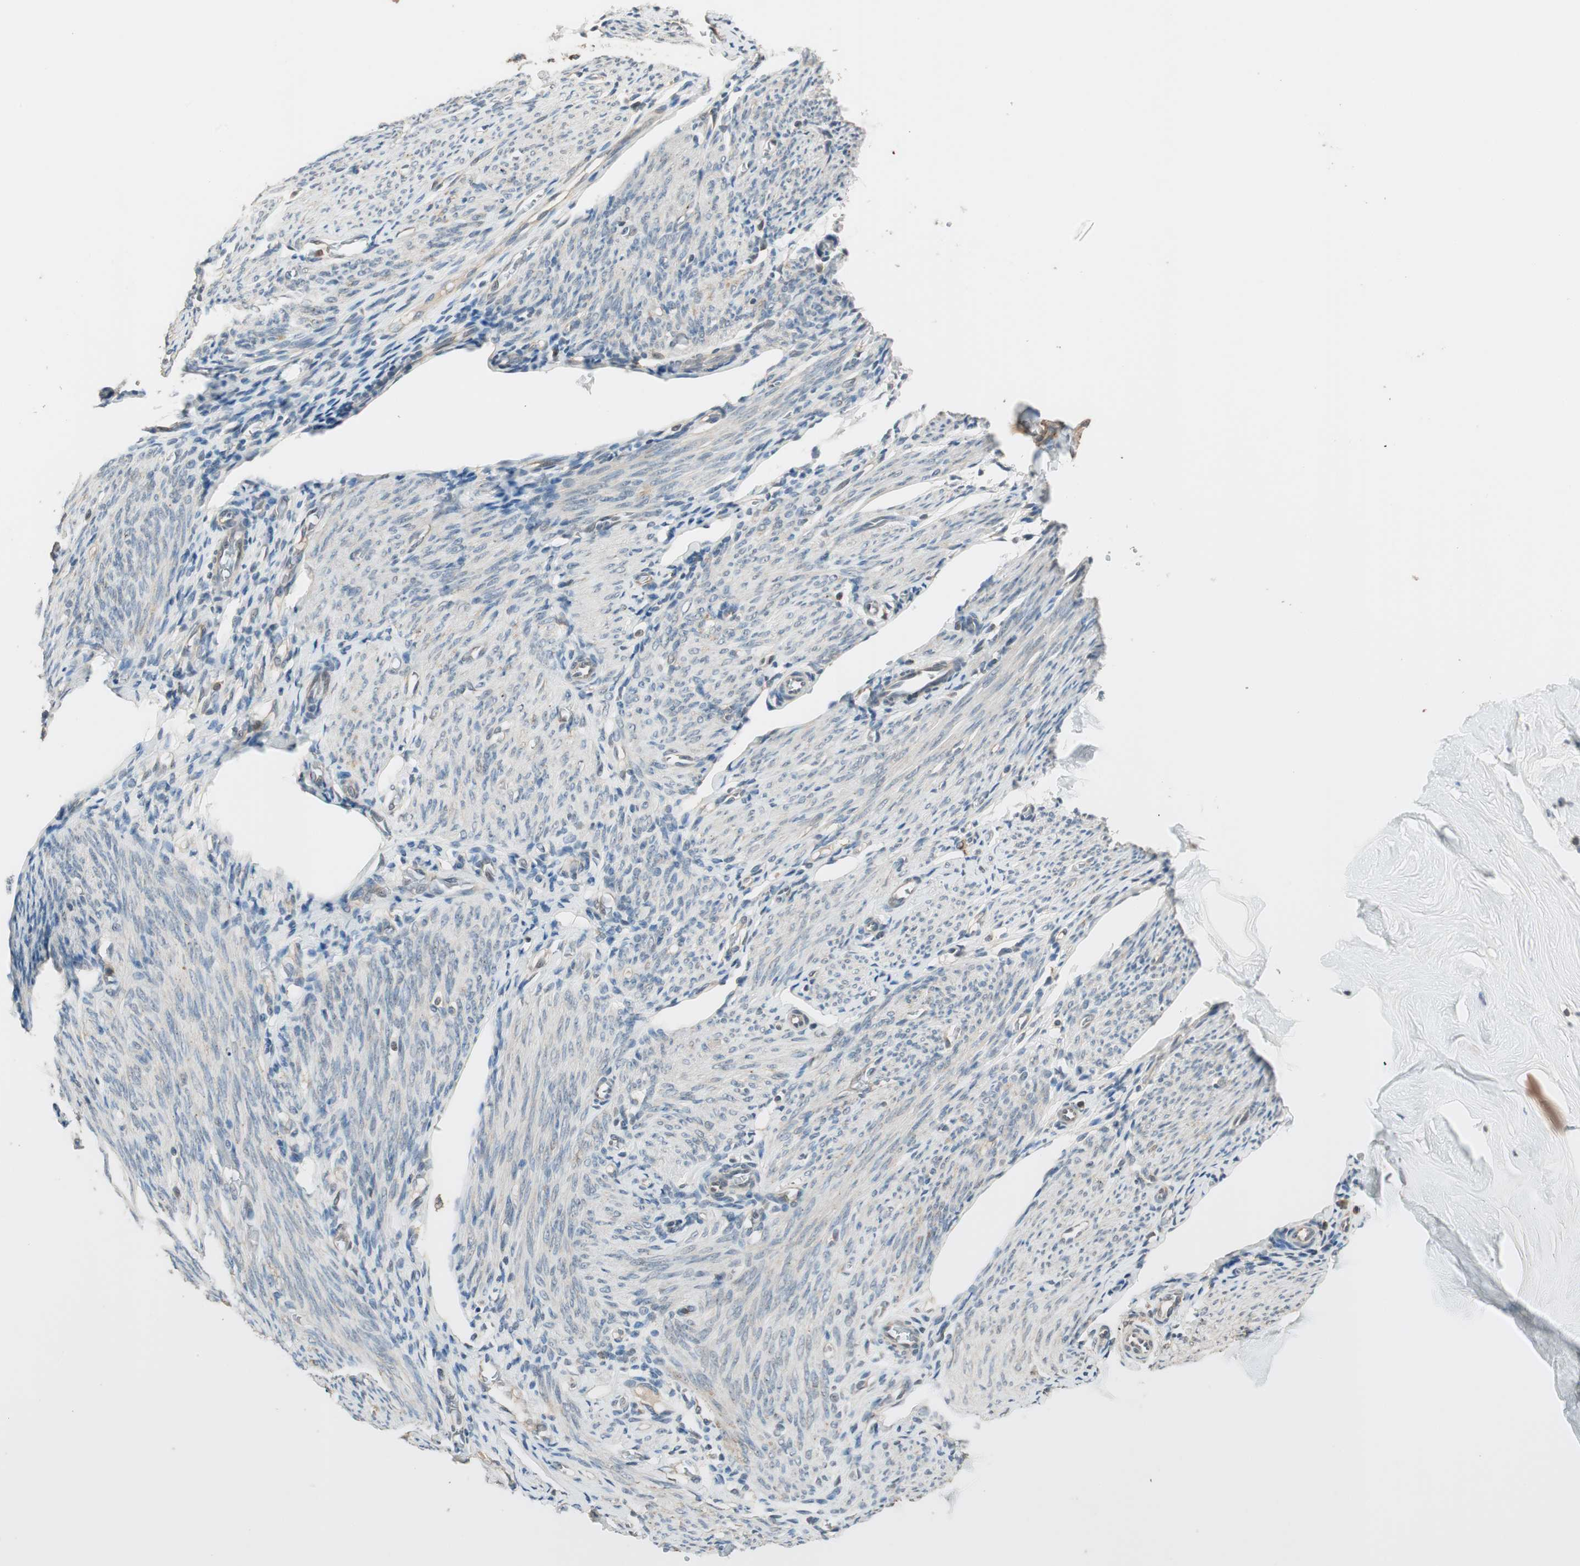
{"staining": {"intensity": "negative", "quantity": "none", "location": "none"}, "tissue": "endometrium", "cell_type": "Cells in endometrial stroma", "image_type": "normal", "snomed": [{"axis": "morphology", "description": "Normal tissue, NOS"}, {"axis": "topography", "description": "Endometrium"}], "caption": "There is no significant positivity in cells in endometrial stroma of endometrium.", "gene": "TRIM21", "patient": {"sex": "female", "age": 61}}